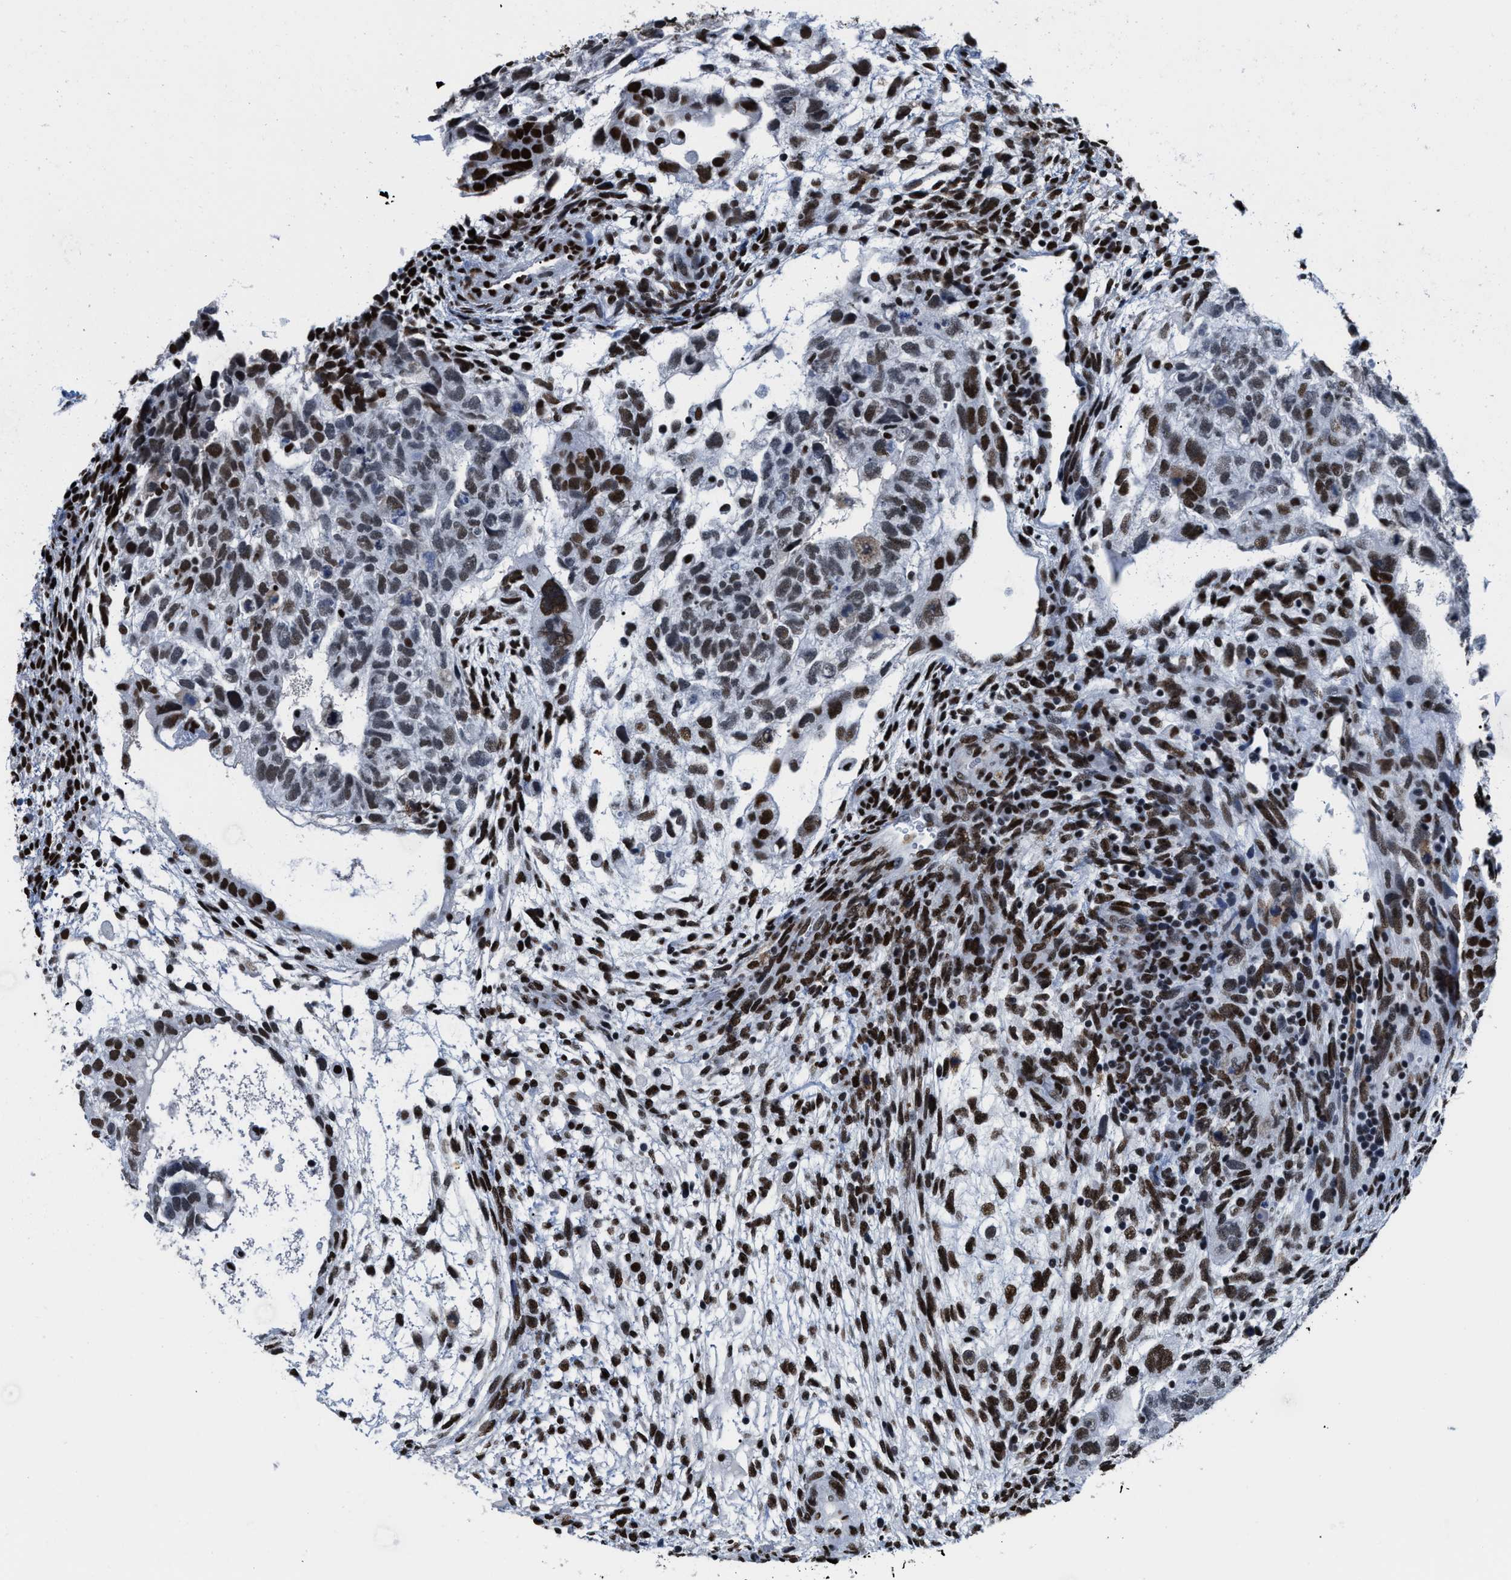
{"staining": {"intensity": "moderate", "quantity": "25%-75%", "location": "nuclear"}, "tissue": "testis cancer", "cell_type": "Tumor cells", "image_type": "cancer", "snomed": [{"axis": "morphology", "description": "Carcinoma, Embryonal, NOS"}, {"axis": "topography", "description": "Testis"}], "caption": "Testis embryonal carcinoma stained for a protein (brown) exhibits moderate nuclear positive positivity in approximately 25%-75% of tumor cells.", "gene": "SMARCC2", "patient": {"sex": "male", "age": 36}}